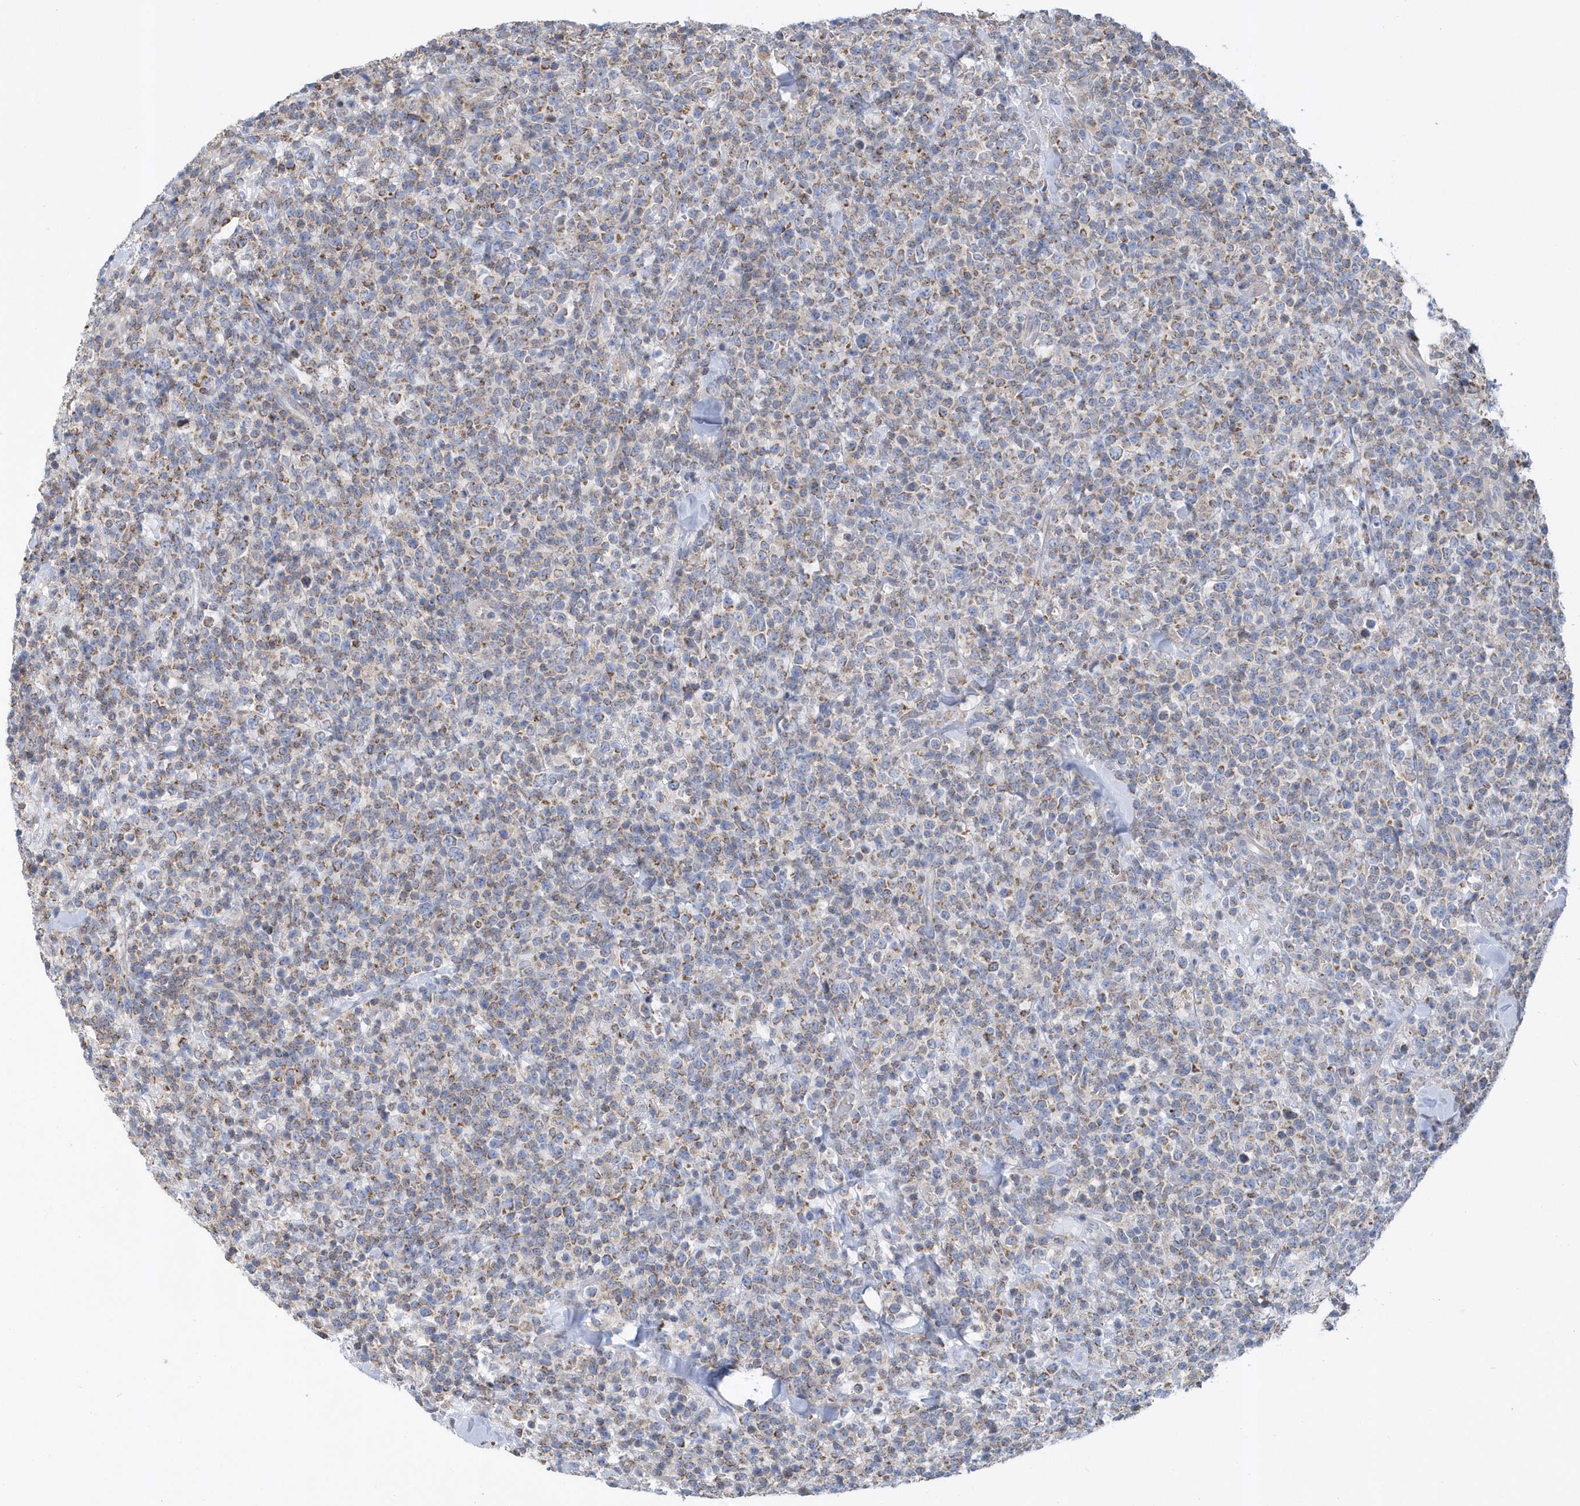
{"staining": {"intensity": "moderate", "quantity": "25%-75%", "location": "cytoplasmic/membranous"}, "tissue": "lymphoma", "cell_type": "Tumor cells", "image_type": "cancer", "snomed": [{"axis": "morphology", "description": "Malignant lymphoma, non-Hodgkin's type, High grade"}, {"axis": "topography", "description": "Colon"}], "caption": "Lymphoma was stained to show a protein in brown. There is medium levels of moderate cytoplasmic/membranous positivity in approximately 25%-75% of tumor cells. Using DAB (brown) and hematoxylin (blue) stains, captured at high magnification using brightfield microscopy.", "gene": "TRAIP", "patient": {"sex": "female", "age": 53}}